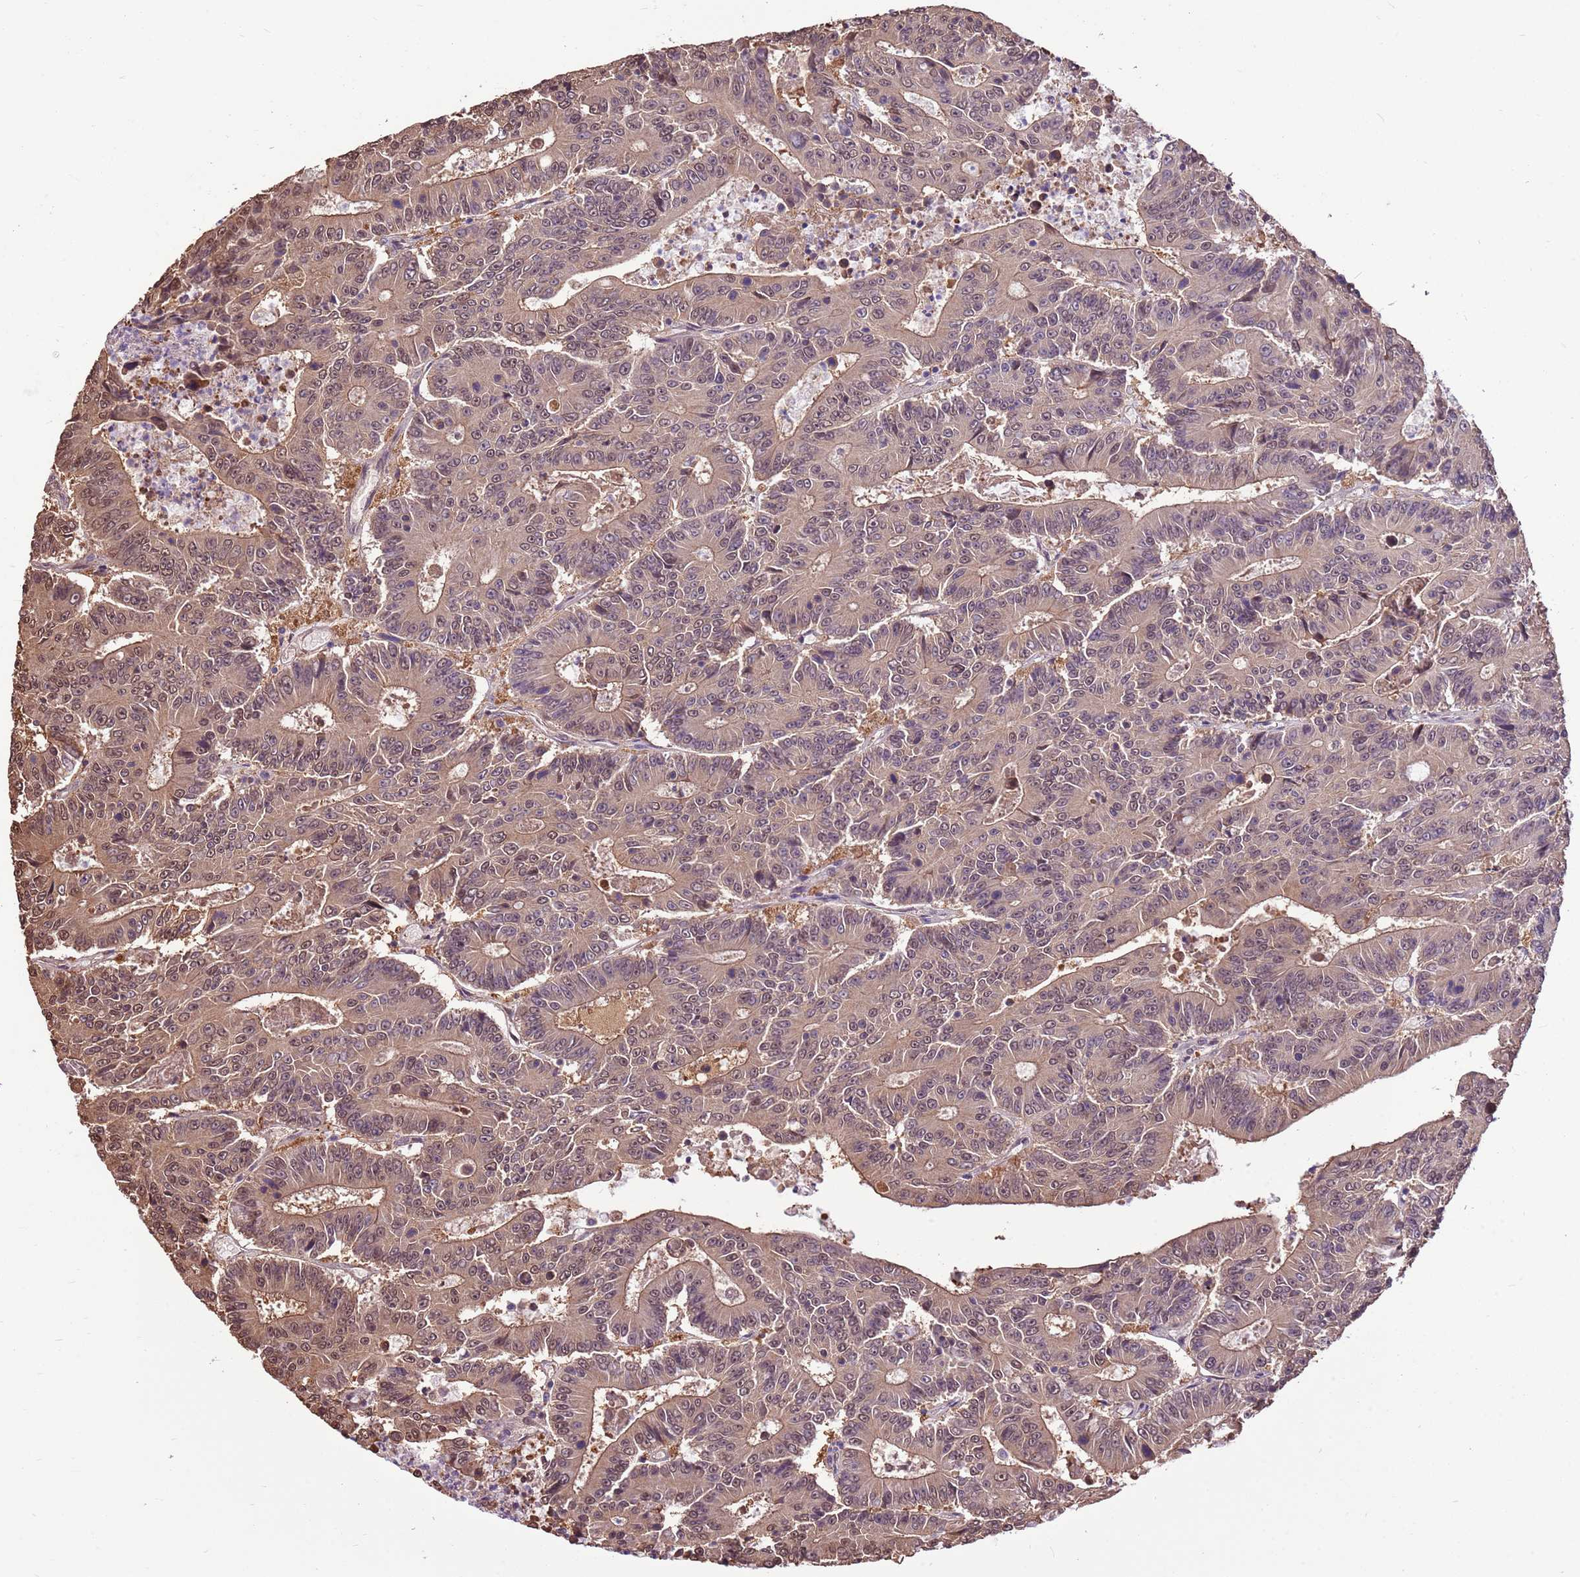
{"staining": {"intensity": "weak", "quantity": "<25%", "location": "nuclear"}, "tissue": "colorectal cancer", "cell_type": "Tumor cells", "image_type": "cancer", "snomed": [{"axis": "morphology", "description": "Adenocarcinoma, NOS"}, {"axis": "topography", "description": "Colon"}], "caption": "The histopathology image reveals no staining of tumor cells in colorectal adenocarcinoma.", "gene": "BBS5", "patient": {"sex": "male", "age": 83}}